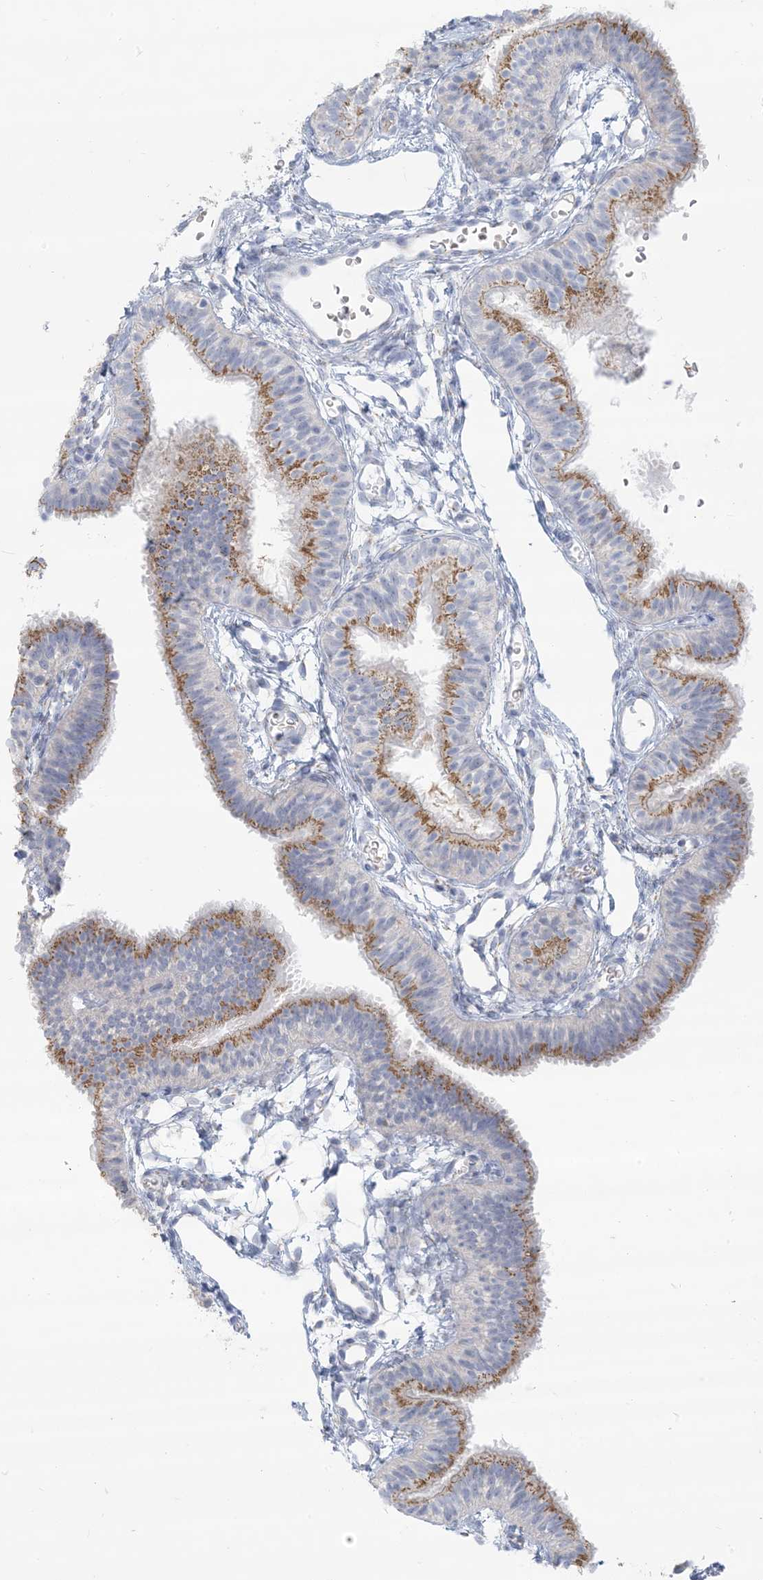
{"staining": {"intensity": "moderate", "quantity": "25%-75%", "location": "cytoplasmic/membranous"}, "tissue": "fallopian tube", "cell_type": "Glandular cells", "image_type": "normal", "snomed": [{"axis": "morphology", "description": "Normal tissue, NOS"}, {"axis": "topography", "description": "Fallopian tube"}], "caption": "DAB immunohistochemical staining of normal fallopian tube displays moderate cytoplasmic/membranous protein expression in approximately 25%-75% of glandular cells.", "gene": "SCML1", "patient": {"sex": "female", "age": 35}}